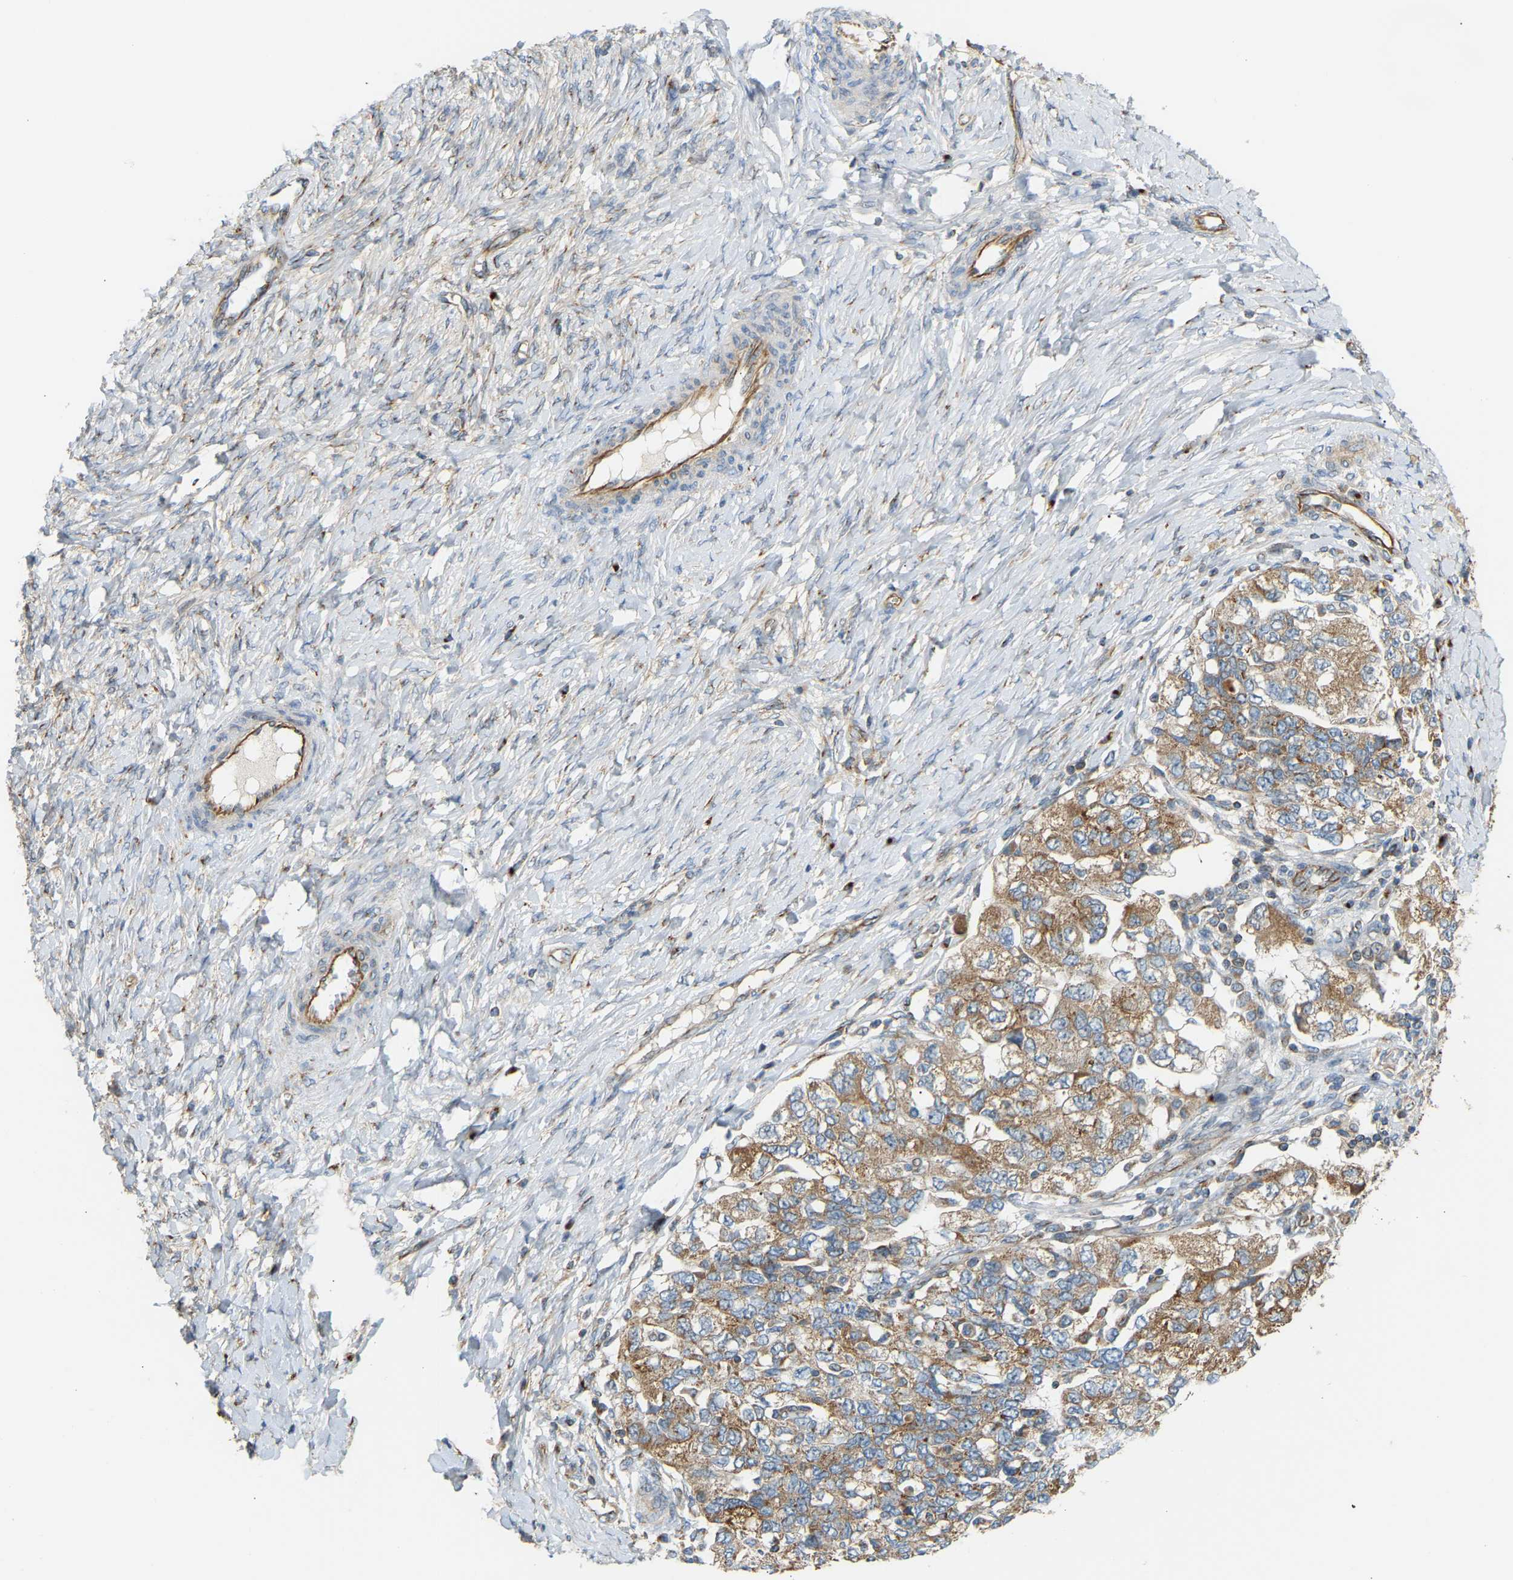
{"staining": {"intensity": "moderate", "quantity": ">75%", "location": "cytoplasmic/membranous"}, "tissue": "ovarian cancer", "cell_type": "Tumor cells", "image_type": "cancer", "snomed": [{"axis": "morphology", "description": "Carcinoma, NOS"}, {"axis": "morphology", "description": "Cystadenocarcinoma, serous, NOS"}, {"axis": "topography", "description": "Ovary"}], "caption": "This micrograph demonstrates immunohistochemistry staining of ovarian cancer (carcinoma), with medium moderate cytoplasmic/membranous staining in approximately >75% of tumor cells.", "gene": "YIPF2", "patient": {"sex": "female", "age": 69}}